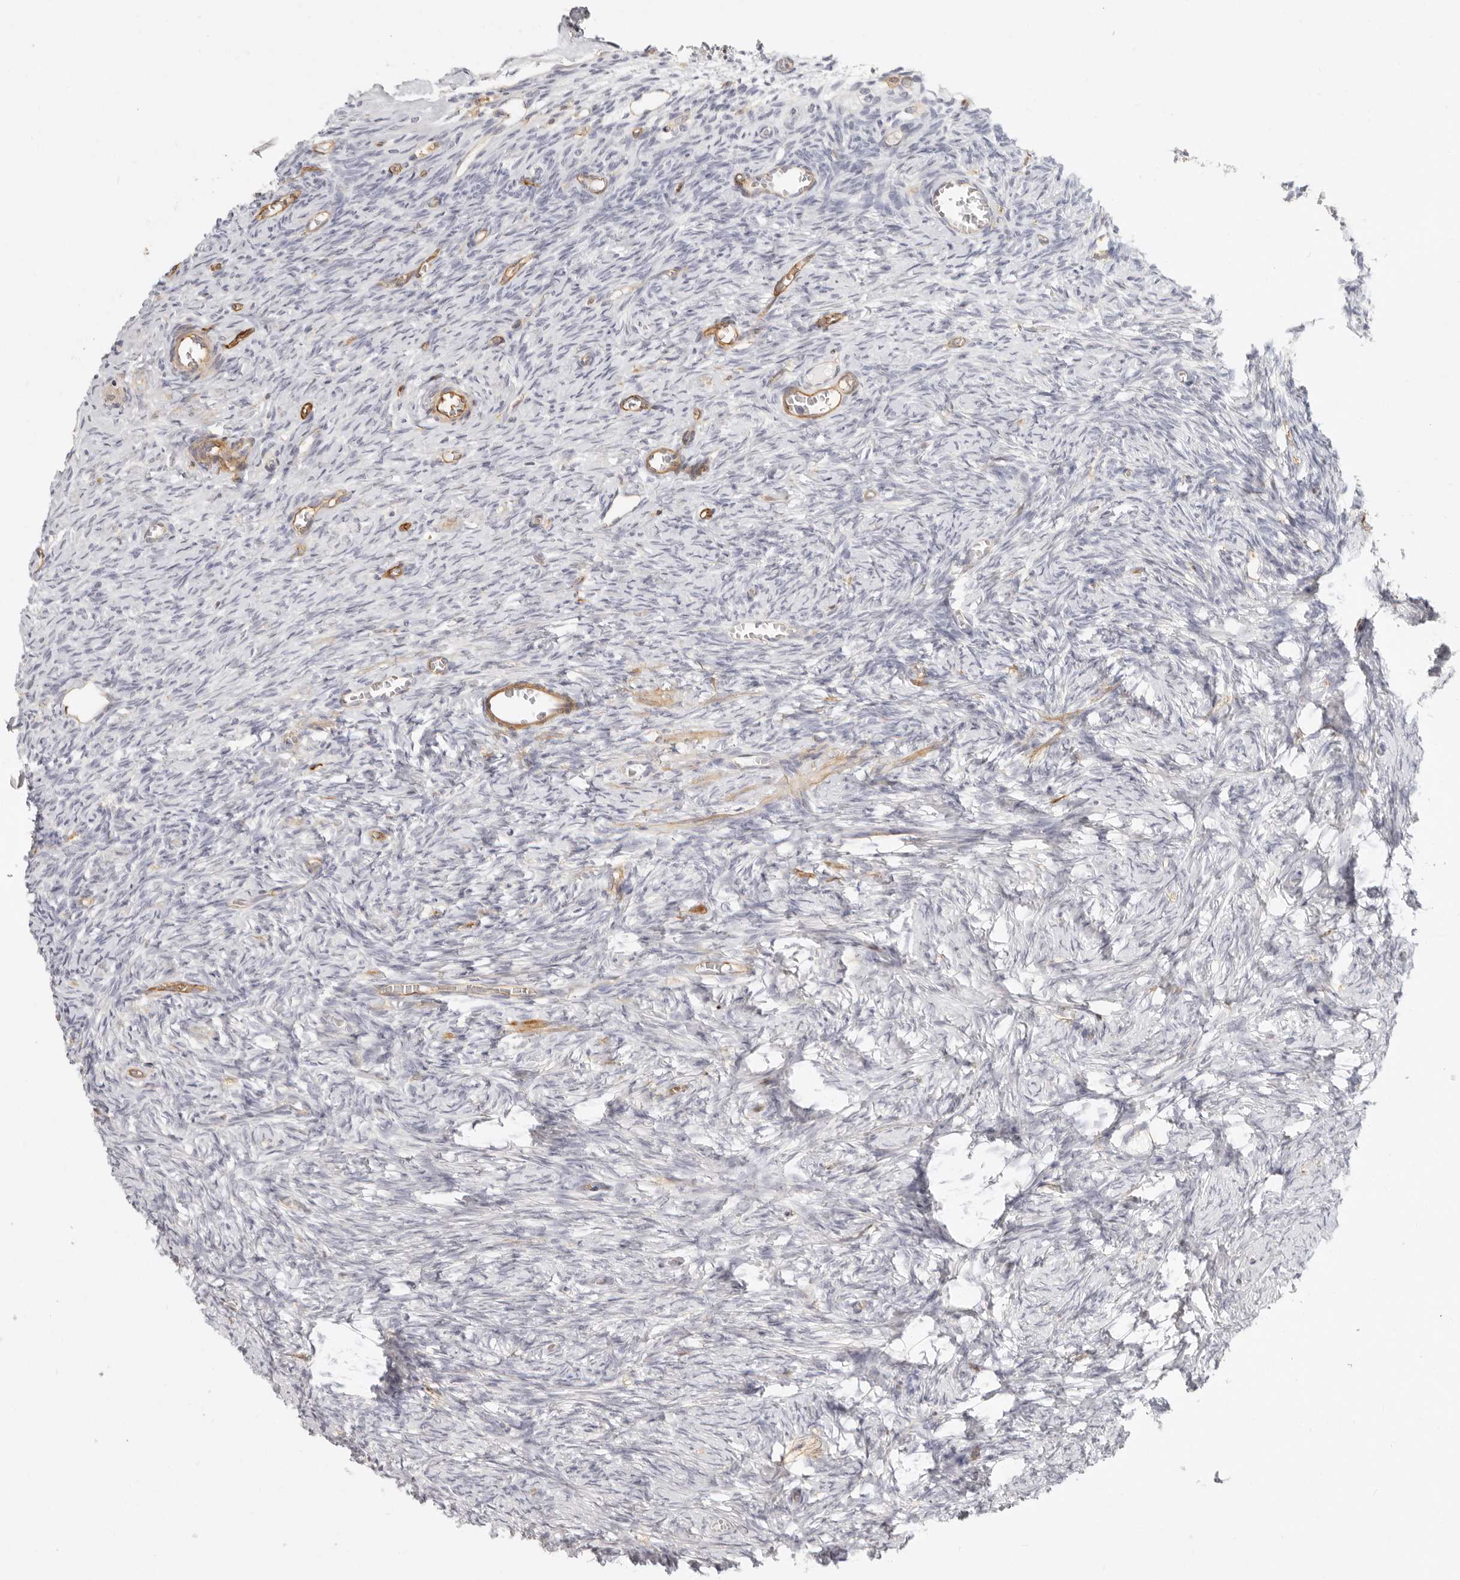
{"staining": {"intensity": "negative", "quantity": "none", "location": "none"}, "tissue": "ovary", "cell_type": "Follicle cells", "image_type": "normal", "snomed": [{"axis": "morphology", "description": "Normal tissue, NOS"}, {"axis": "topography", "description": "Ovary"}], "caption": "Protein analysis of benign ovary exhibits no significant expression in follicle cells.", "gene": "NIBAN1", "patient": {"sex": "female", "age": 27}}